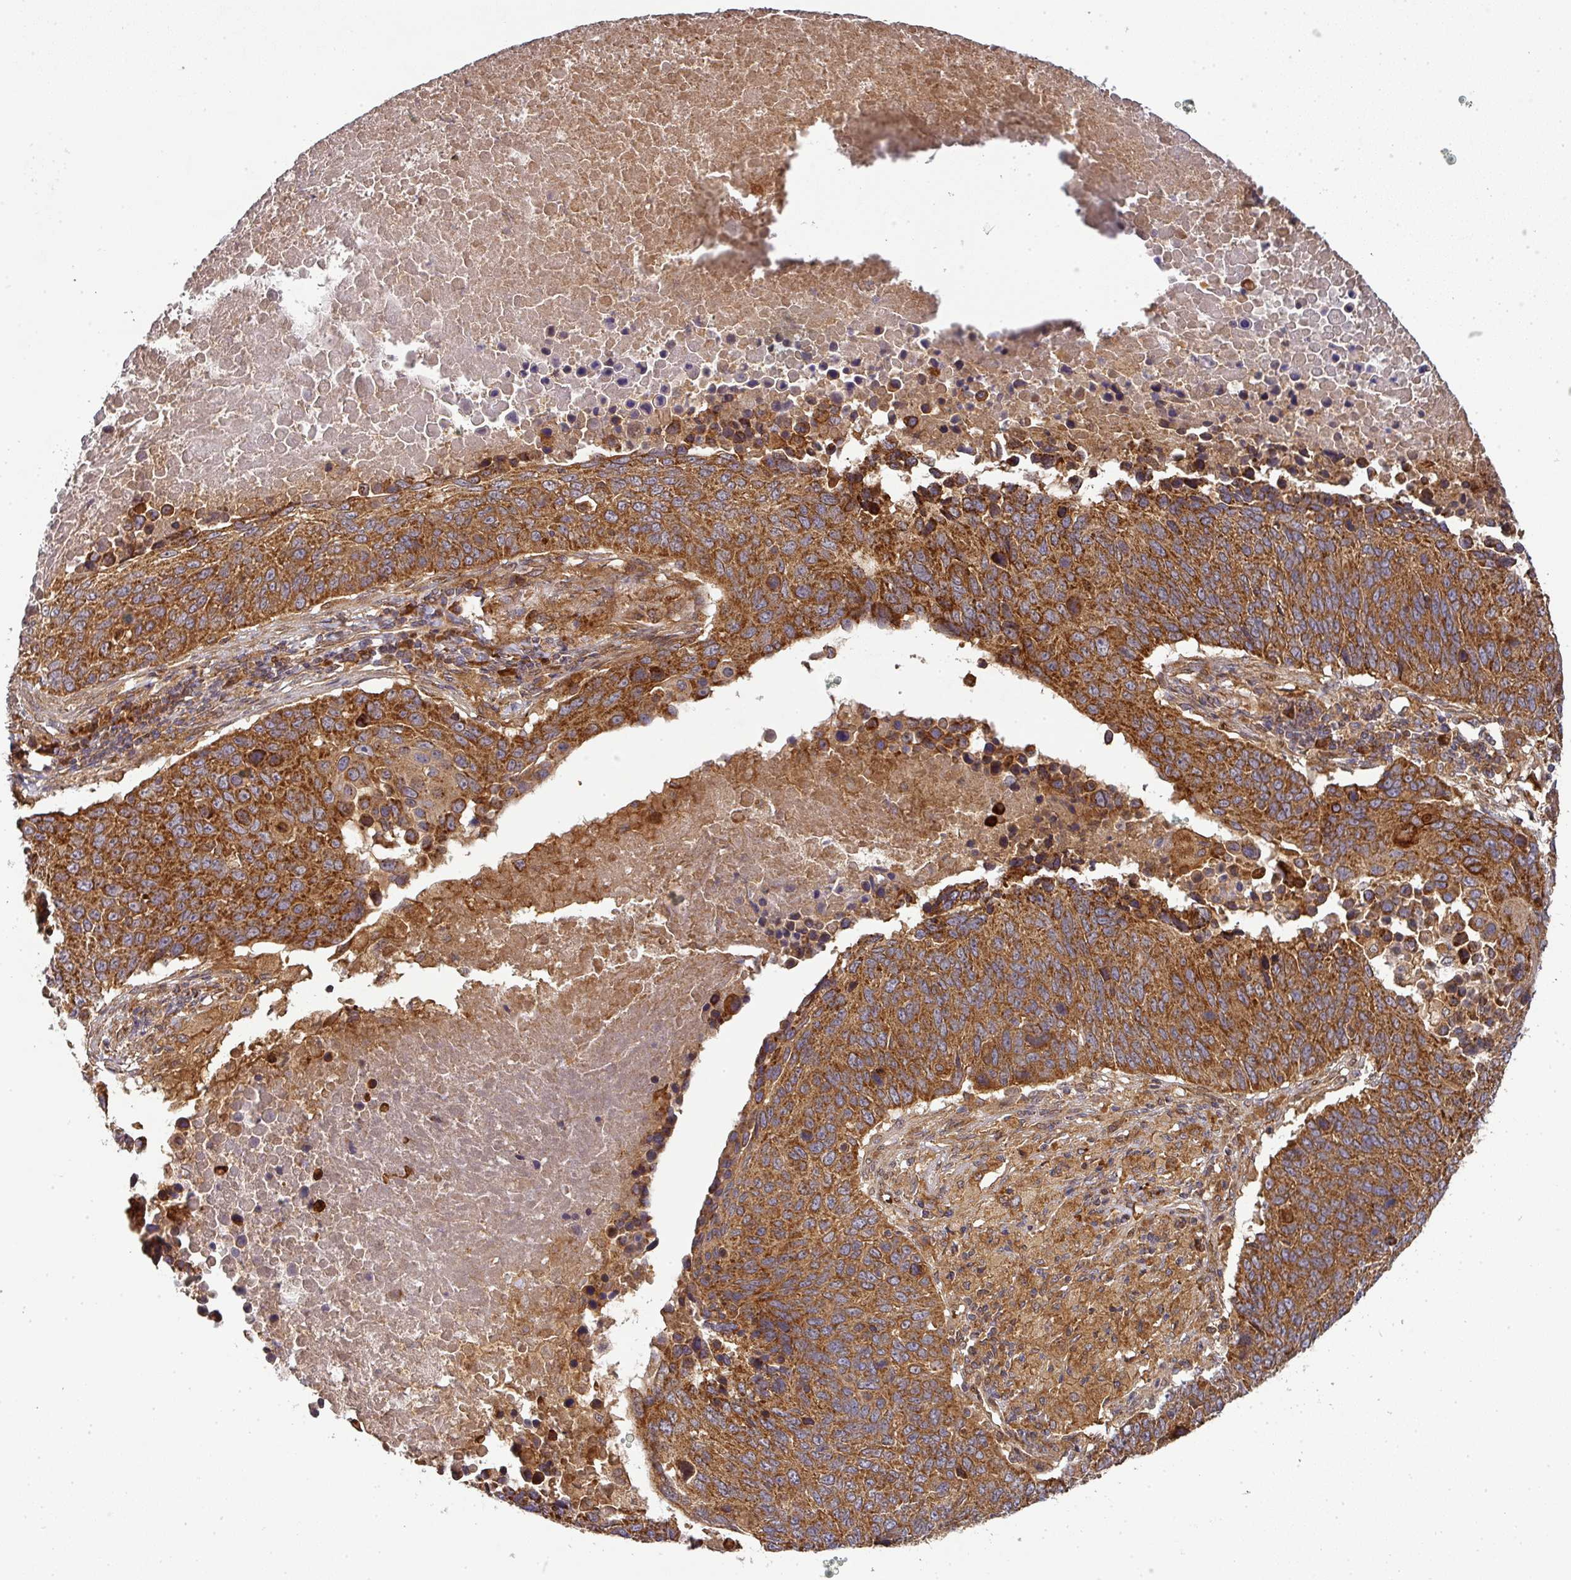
{"staining": {"intensity": "strong", "quantity": ">75%", "location": "cytoplasmic/membranous"}, "tissue": "lung cancer", "cell_type": "Tumor cells", "image_type": "cancer", "snomed": [{"axis": "morphology", "description": "Normal tissue, NOS"}, {"axis": "morphology", "description": "Squamous cell carcinoma, NOS"}, {"axis": "topography", "description": "Lymph node"}, {"axis": "topography", "description": "Lung"}], "caption": "About >75% of tumor cells in lung squamous cell carcinoma show strong cytoplasmic/membranous protein staining as visualized by brown immunohistochemical staining.", "gene": "MALSU1", "patient": {"sex": "male", "age": 66}}